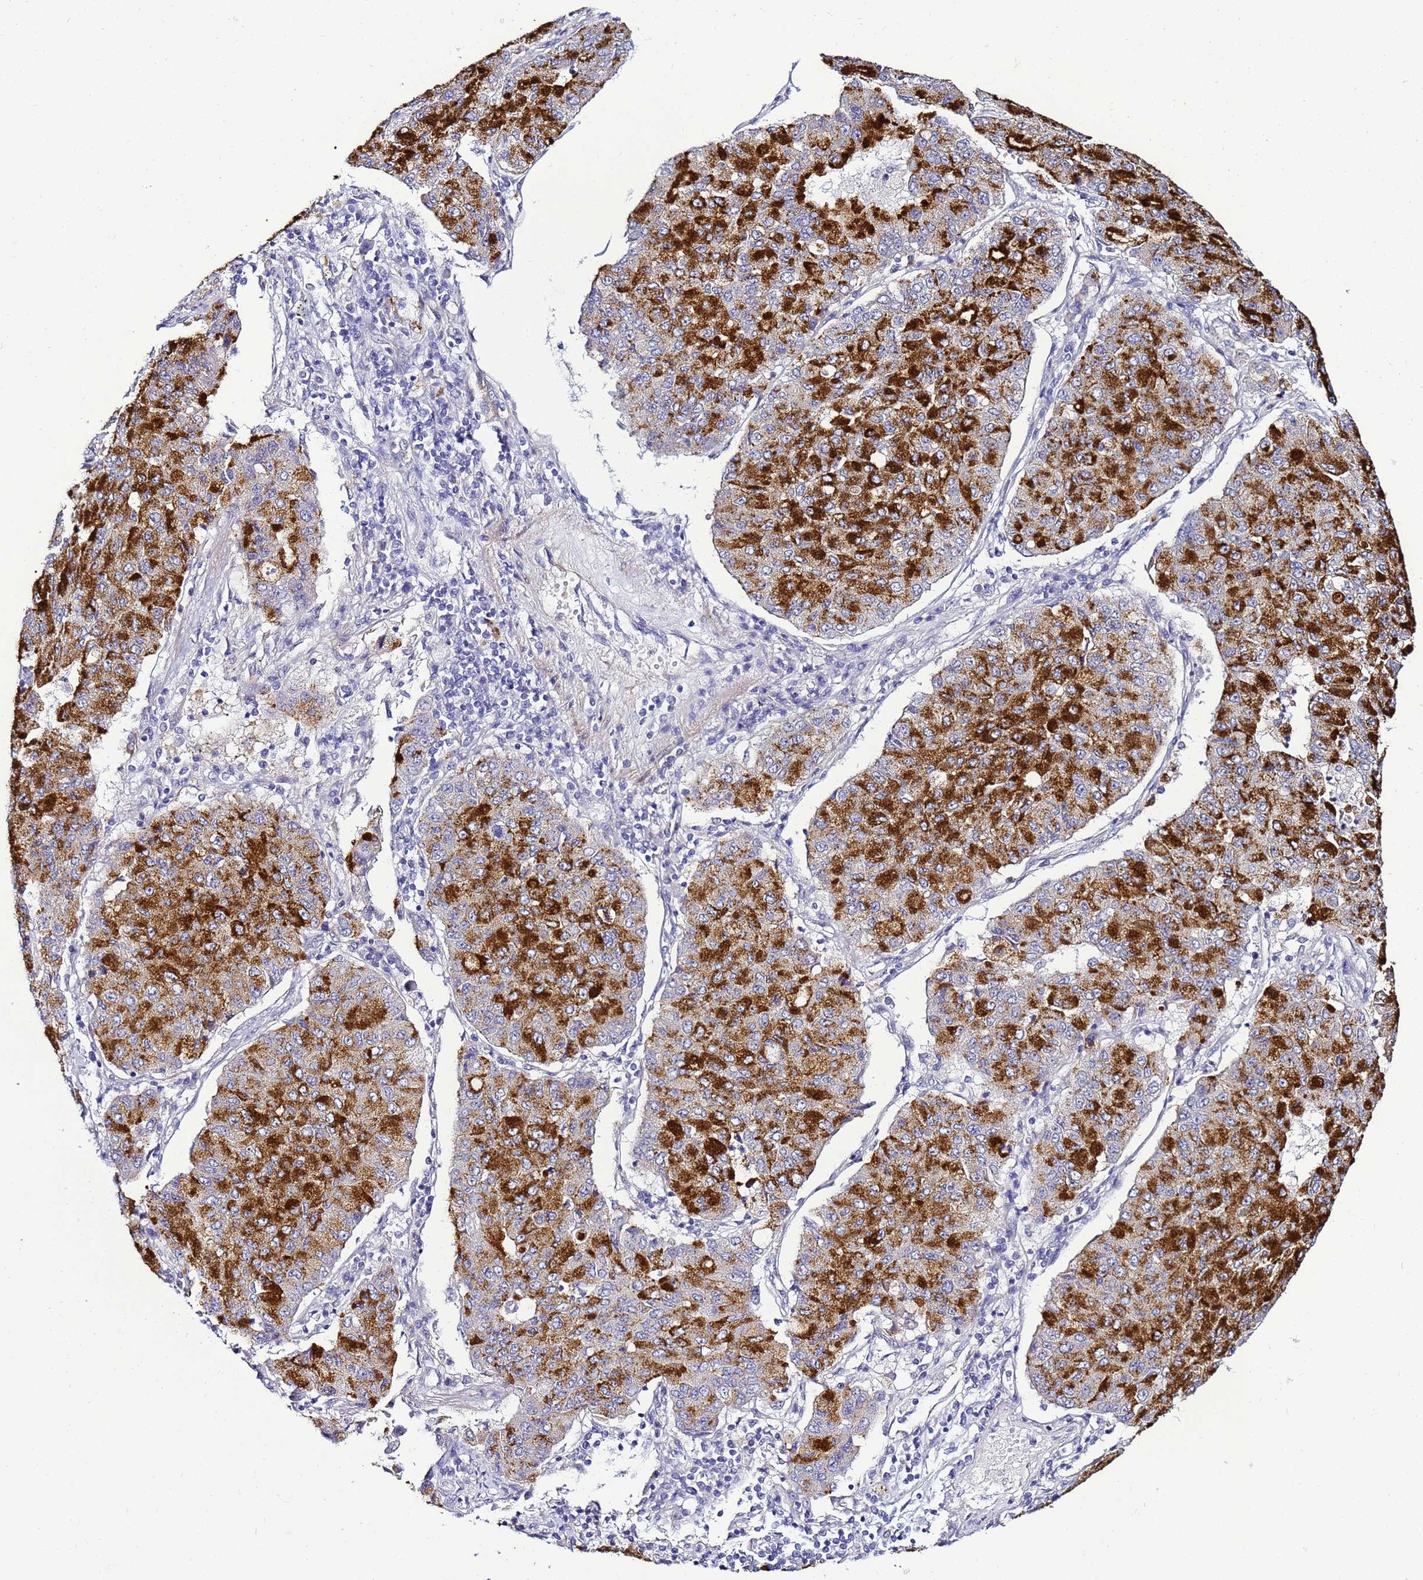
{"staining": {"intensity": "strong", "quantity": ">75%", "location": "cytoplasmic/membranous"}, "tissue": "lung cancer", "cell_type": "Tumor cells", "image_type": "cancer", "snomed": [{"axis": "morphology", "description": "Squamous cell carcinoma, NOS"}, {"axis": "topography", "description": "Lung"}], "caption": "Human squamous cell carcinoma (lung) stained for a protein (brown) displays strong cytoplasmic/membranous positive positivity in about >75% of tumor cells.", "gene": "FAM166B", "patient": {"sex": "male", "age": 74}}